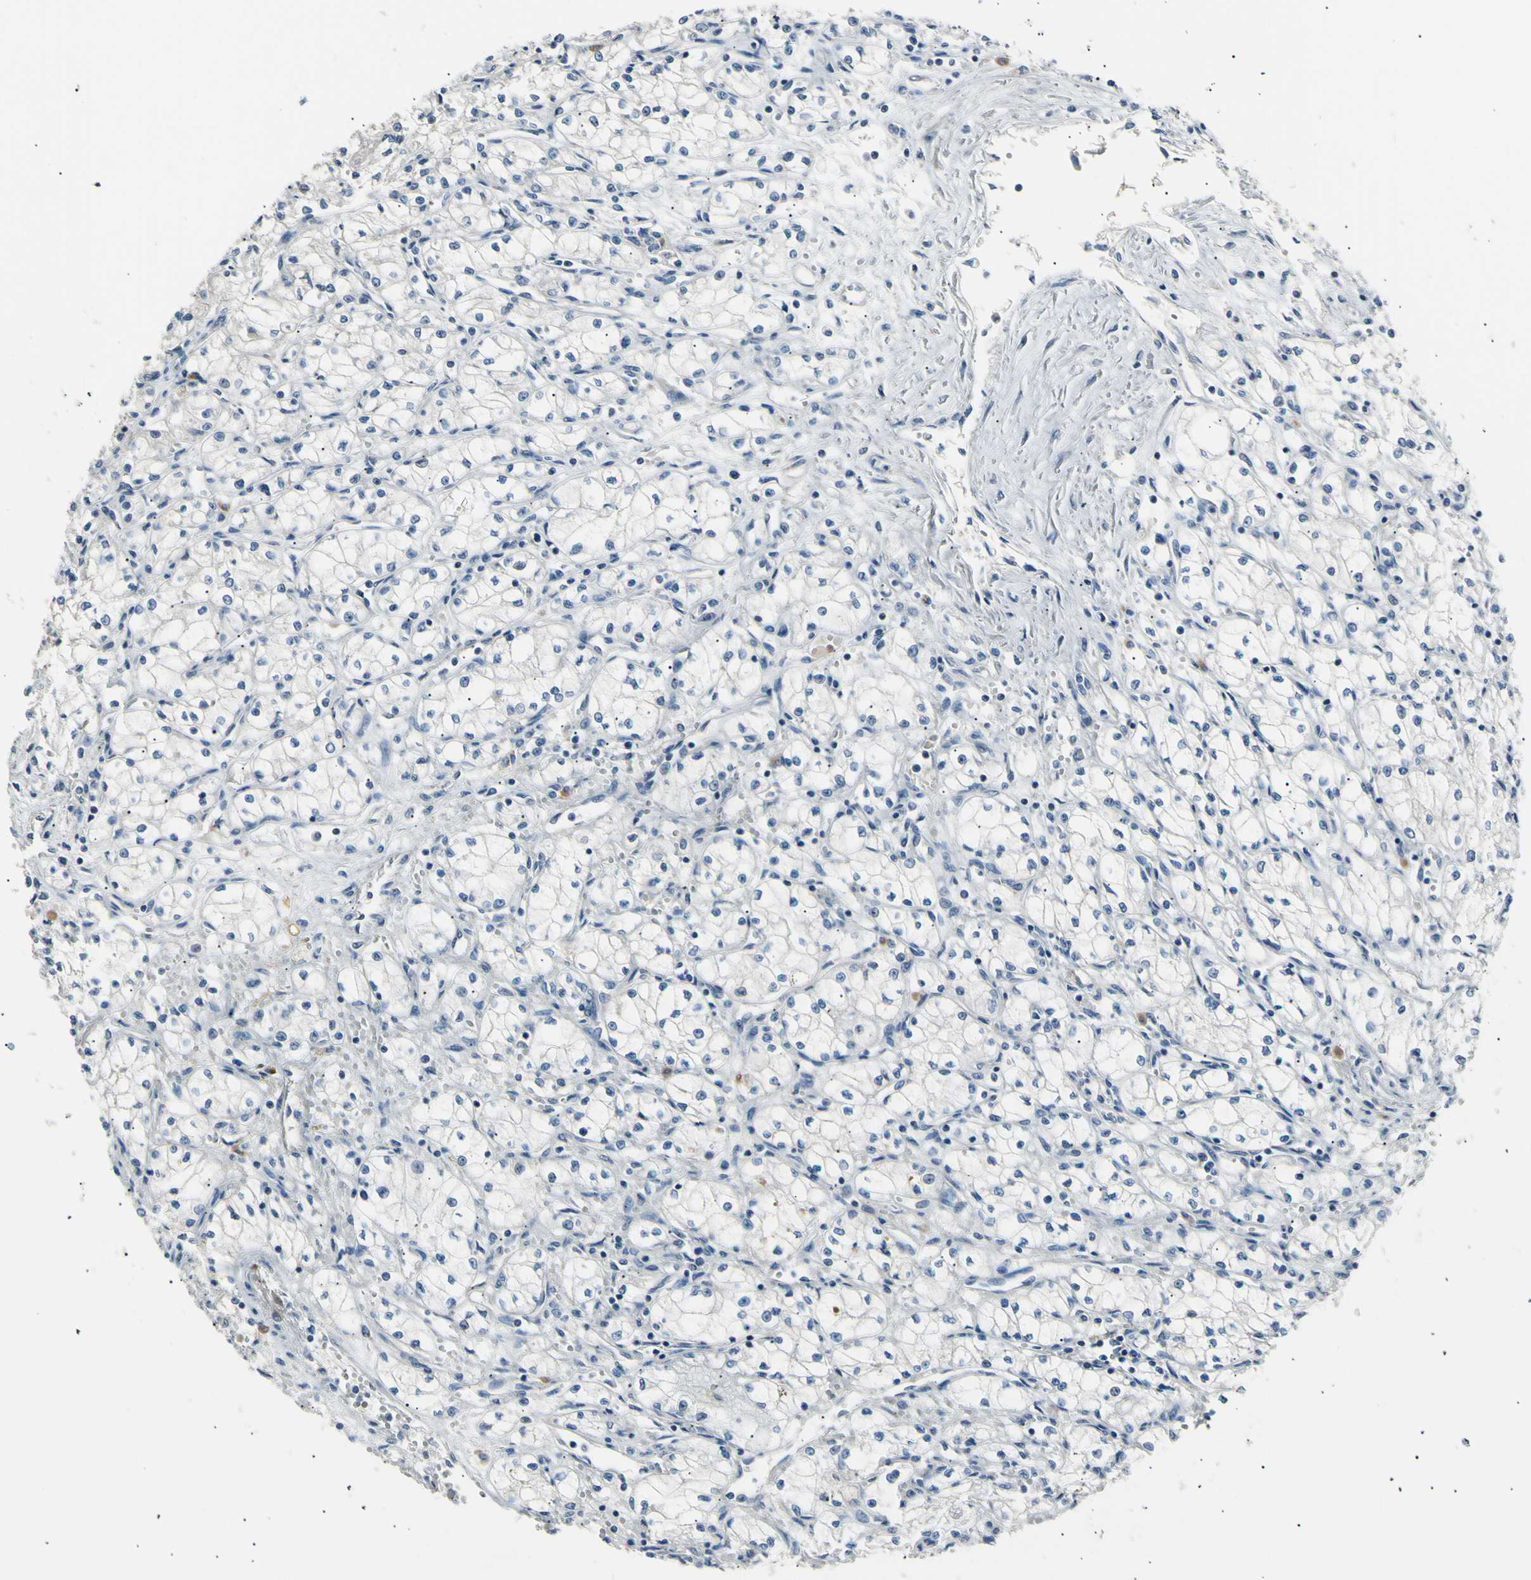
{"staining": {"intensity": "negative", "quantity": "none", "location": "none"}, "tissue": "renal cancer", "cell_type": "Tumor cells", "image_type": "cancer", "snomed": [{"axis": "morphology", "description": "Normal tissue, NOS"}, {"axis": "morphology", "description": "Adenocarcinoma, NOS"}, {"axis": "topography", "description": "Kidney"}], "caption": "High magnification brightfield microscopy of renal adenocarcinoma stained with DAB (3,3'-diaminobenzidine) (brown) and counterstained with hematoxylin (blue): tumor cells show no significant positivity.", "gene": "LDLR", "patient": {"sex": "male", "age": 59}}